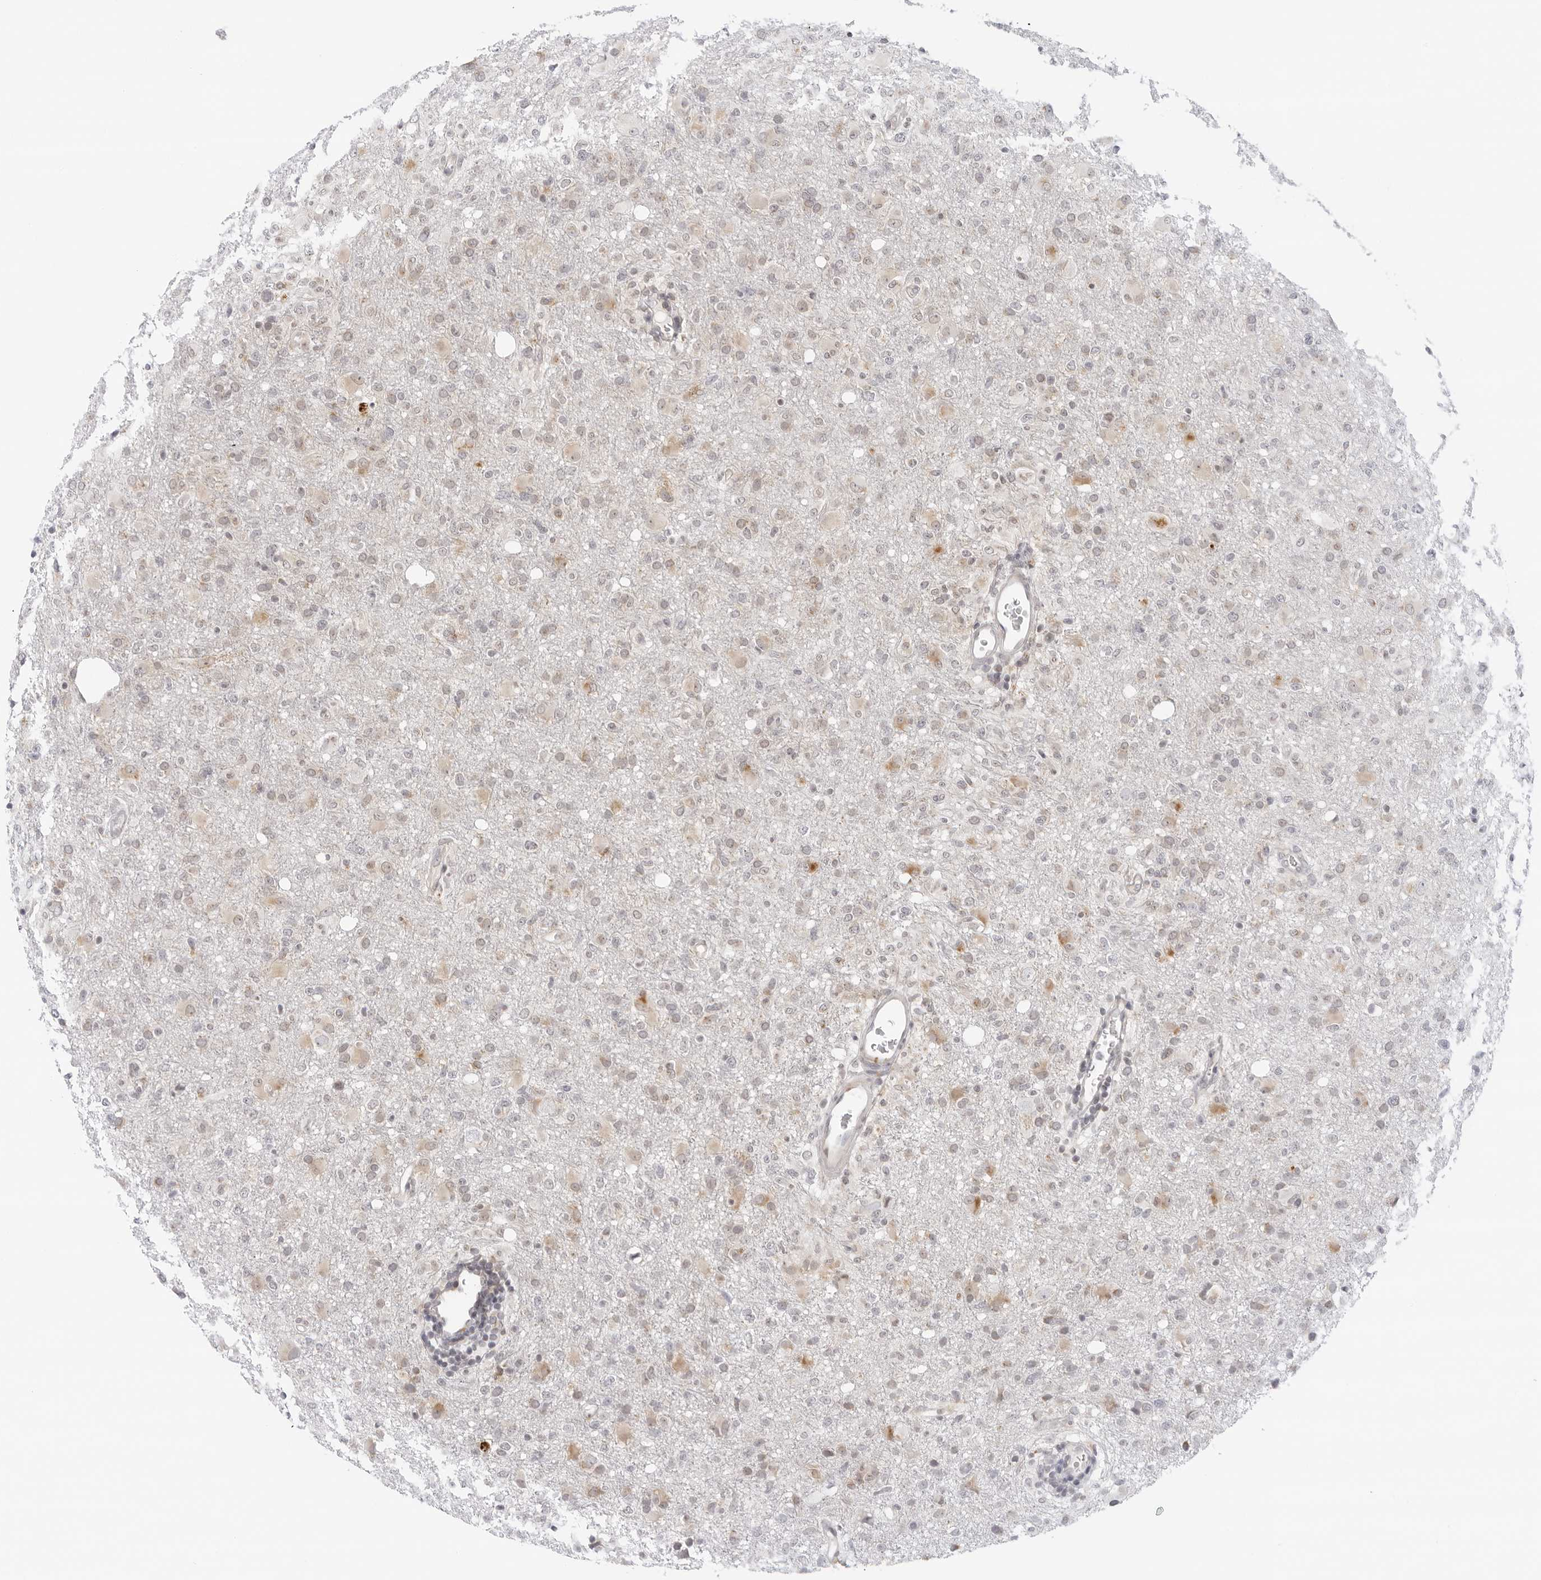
{"staining": {"intensity": "weak", "quantity": "25%-75%", "location": "cytoplasmic/membranous"}, "tissue": "glioma", "cell_type": "Tumor cells", "image_type": "cancer", "snomed": [{"axis": "morphology", "description": "Glioma, malignant, High grade"}, {"axis": "topography", "description": "Brain"}], "caption": "IHC histopathology image of glioma stained for a protein (brown), which displays low levels of weak cytoplasmic/membranous positivity in about 25%-75% of tumor cells.", "gene": "CIART", "patient": {"sex": "female", "age": 57}}